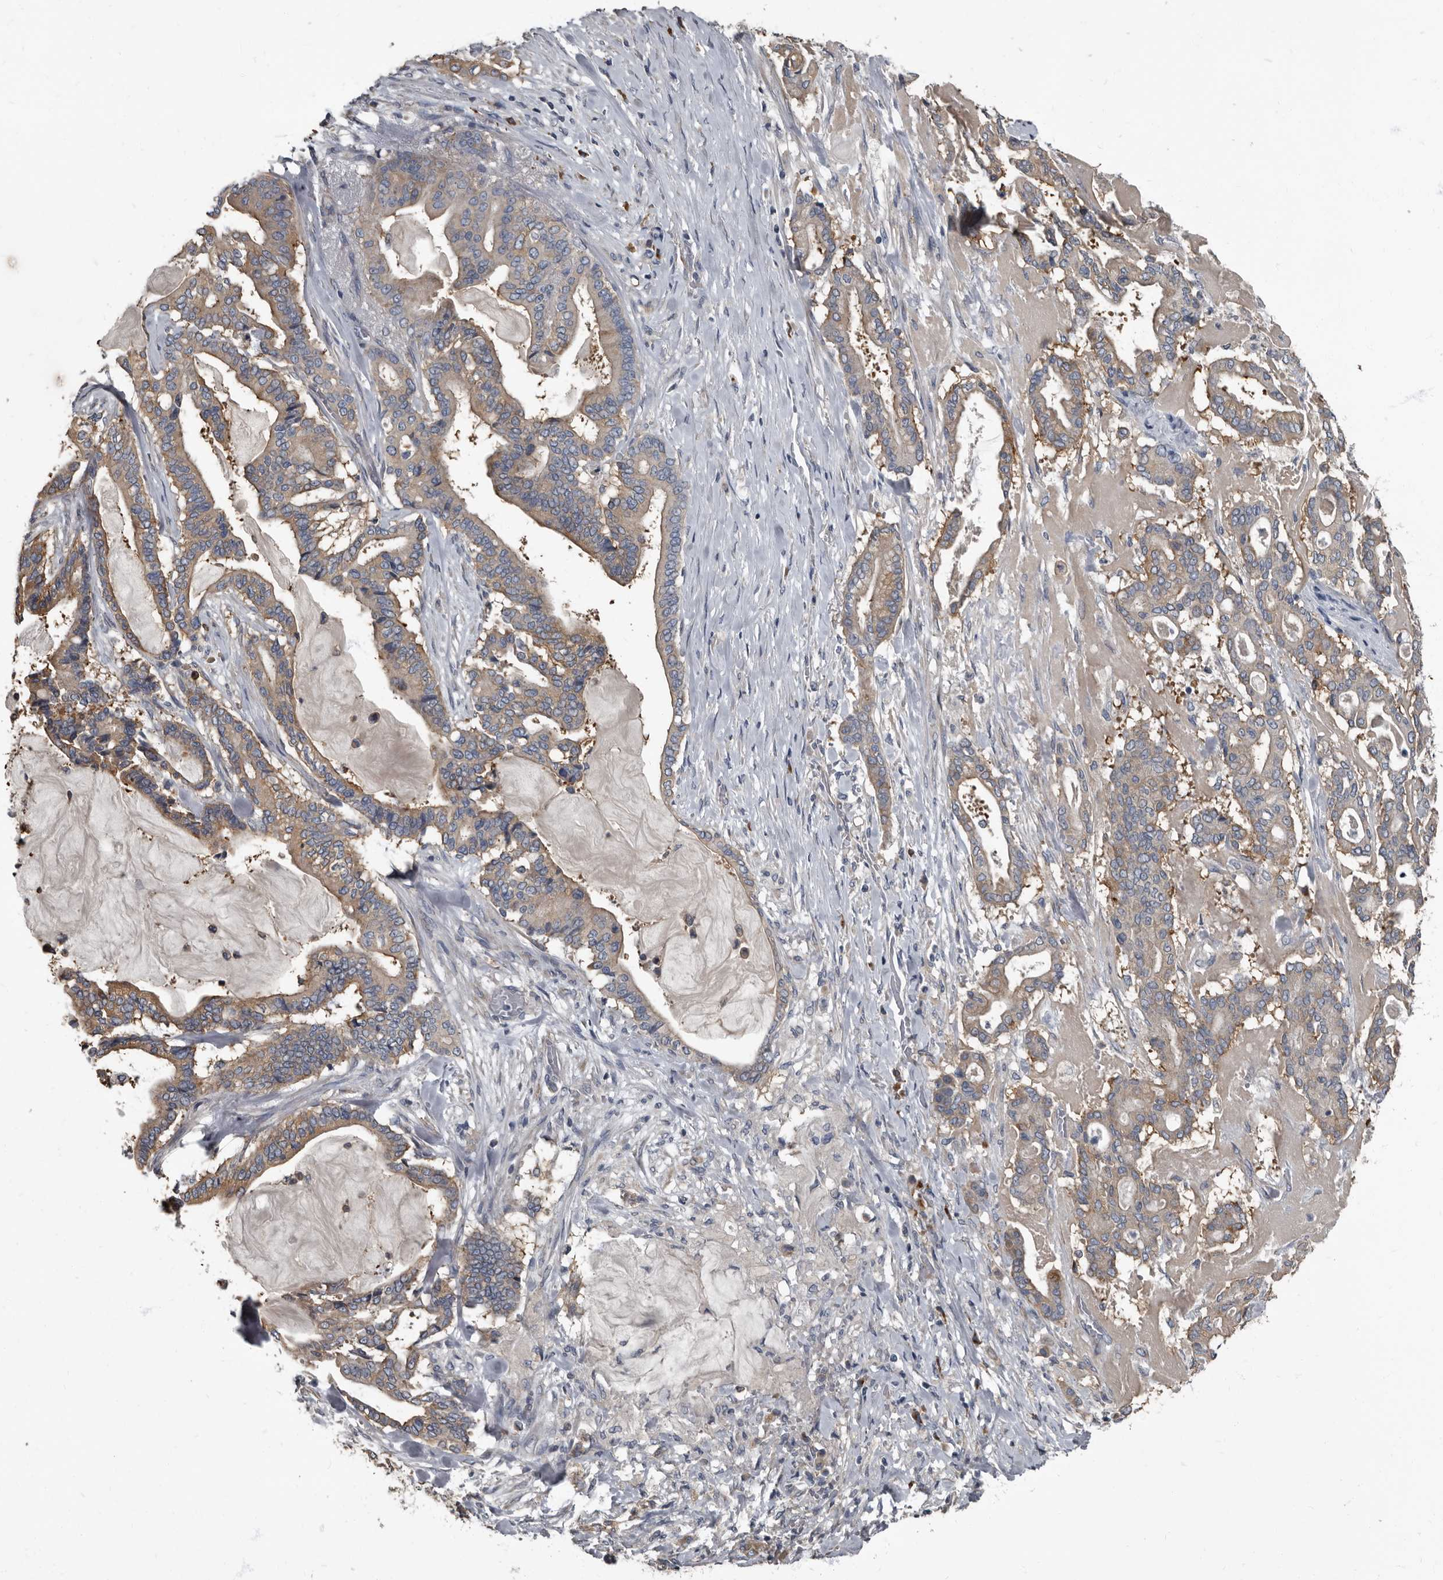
{"staining": {"intensity": "moderate", "quantity": "25%-75%", "location": "cytoplasmic/membranous"}, "tissue": "pancreatic cancer", "cell_type": "Tumor cells", "image_type": "cancer", "snomed": [{"axis": "morphology", "description": "Adenocarcinoma, NOS"}, {"axis": "topography", "description": "Pancreas"}], "caption": "About 25%-75% of tumor cells in adenocarcinoma (pancreatic) show moderate cytoplasmic/membranous protein expression as visualized by brown immunohistochemical staining.", "gene": "TPD52L1", "patient": {"sex": "male", "age": 63}}